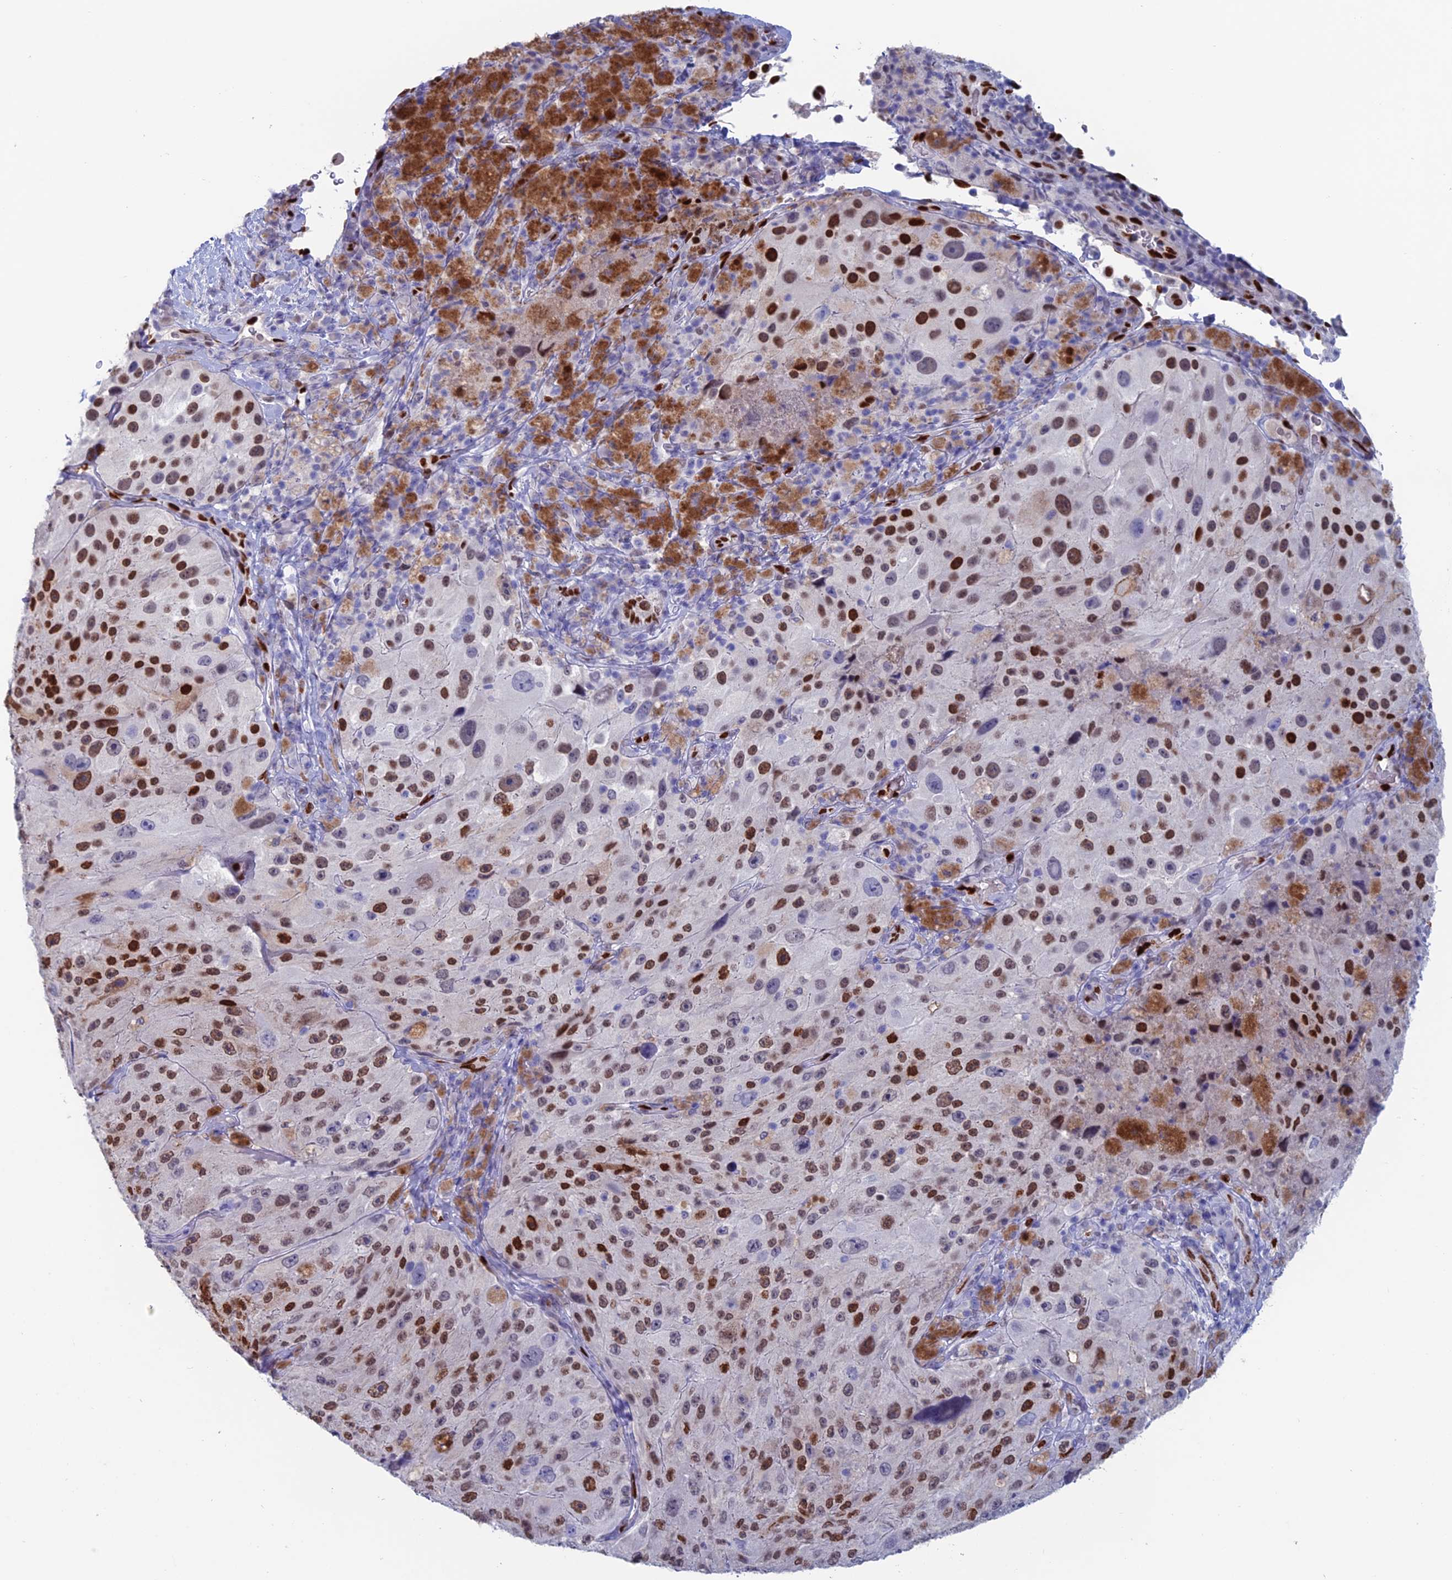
{"staining": {"intensity": "strong", "quantity": ">75%", "location": "nuclear"}, "tissue": "melanoma", "cell_type": "Tumor cells", "image_type": "cancer", "snomed": [{"axis": "morphology", "description": "Malignant melanoma, Metastatic site"}, {"axis": "topography", "description": "Lymph node"}], "caption": "A histopathology image of melanoma stained for a protein reveals strong nuclear brown staining in tumor cells.", "gene": "NOL4L", "patient": {"sex": "male", "age": 62}}